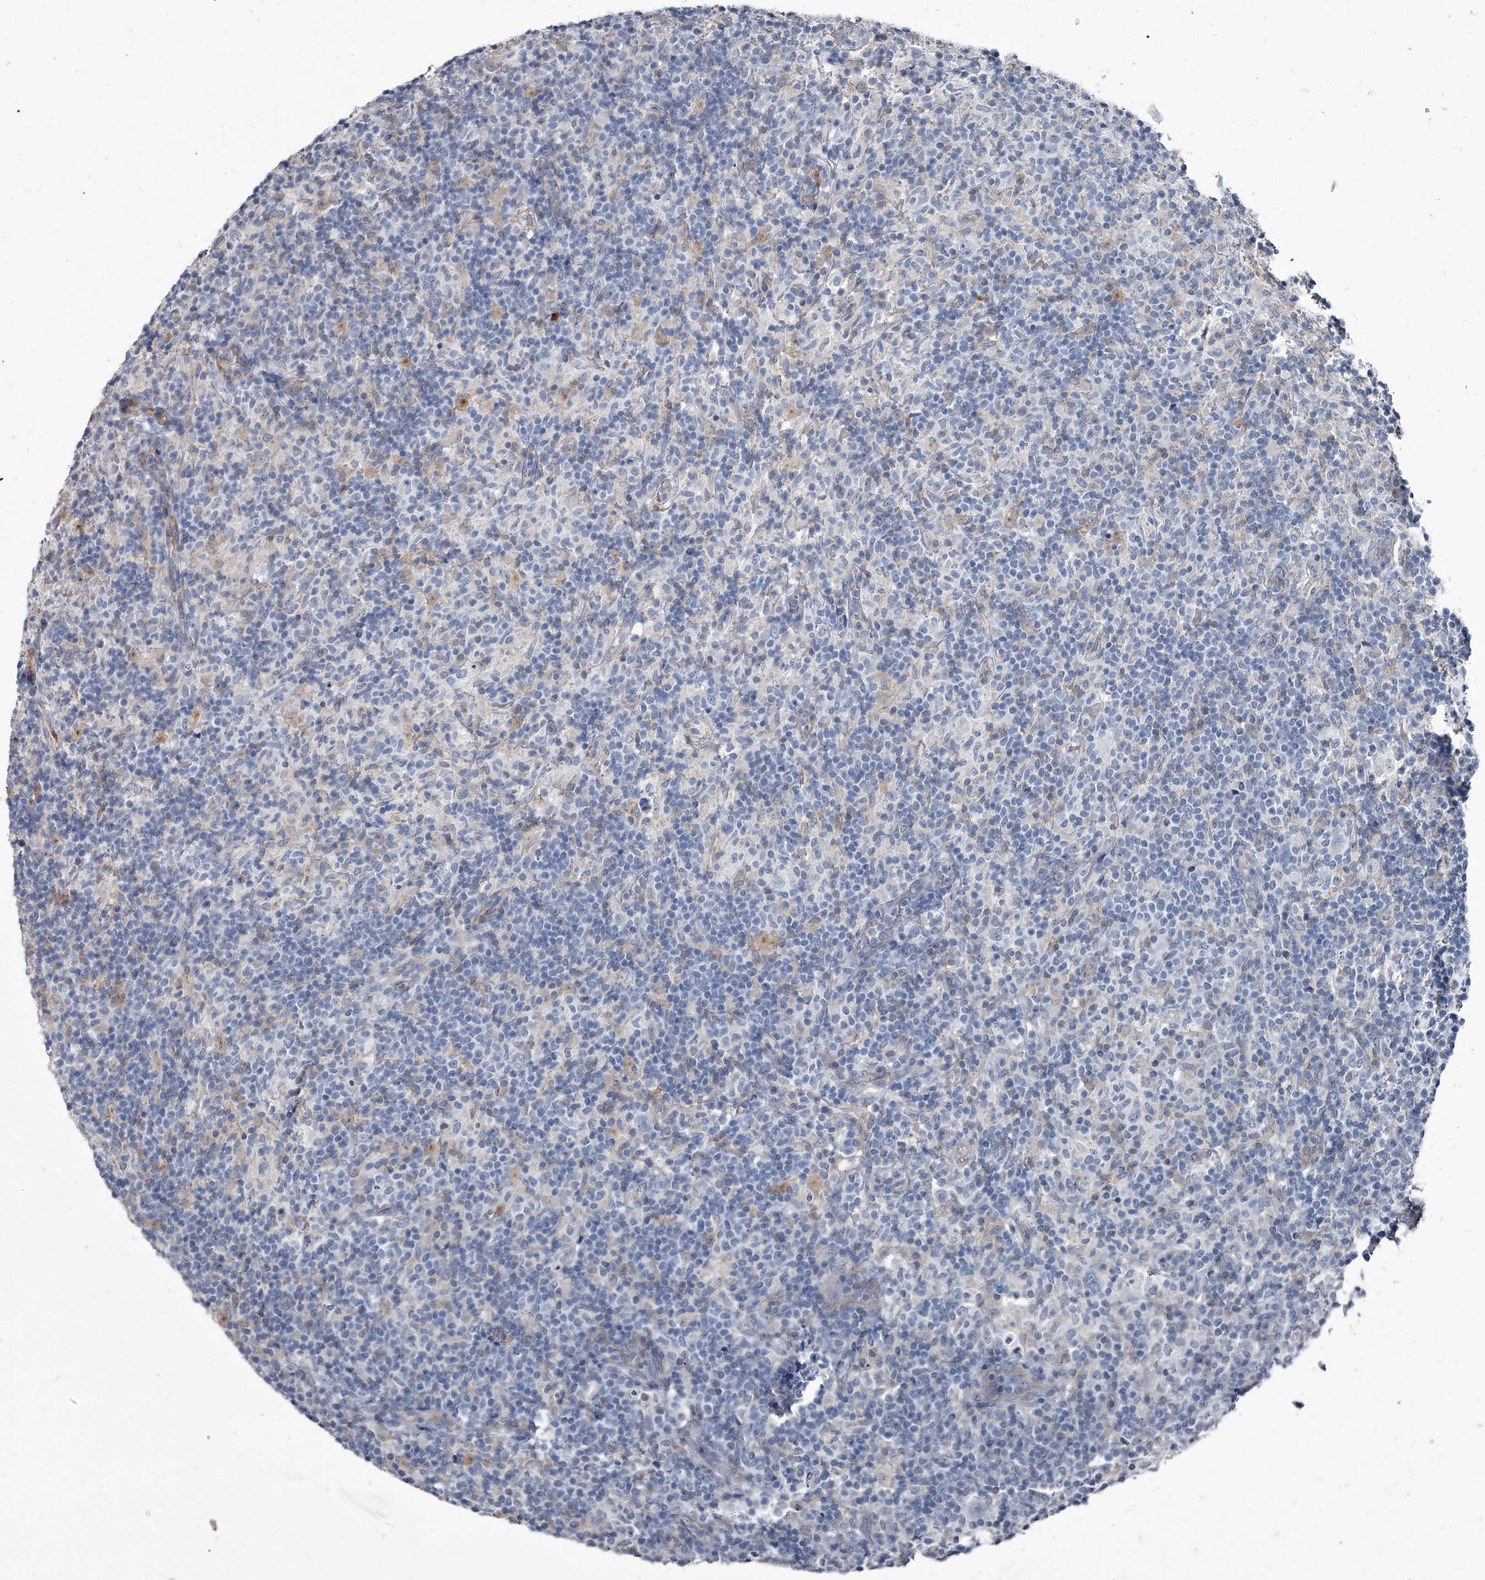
{"staining": {"intensity": "negative", "quantity": "none", "location": "none"}, "tissue": "lymphoma", "cell_type": "Tumor cells", "image_type": "cancer", "snomed": [{"axis": "morphology", "description": "Hodgkin's disease, NOS"}, {"axis": "topography", "description": "Lymph node"}], "caption": "High magnification brightfield microscopy of Hodgkin's disease stained with DAB (brown) and counterstained with hematoxylin (blue): tumor cells show no significant positivity.", "gene": "PGLYRP3", "patient": {"sex": "male", "age": 70}}